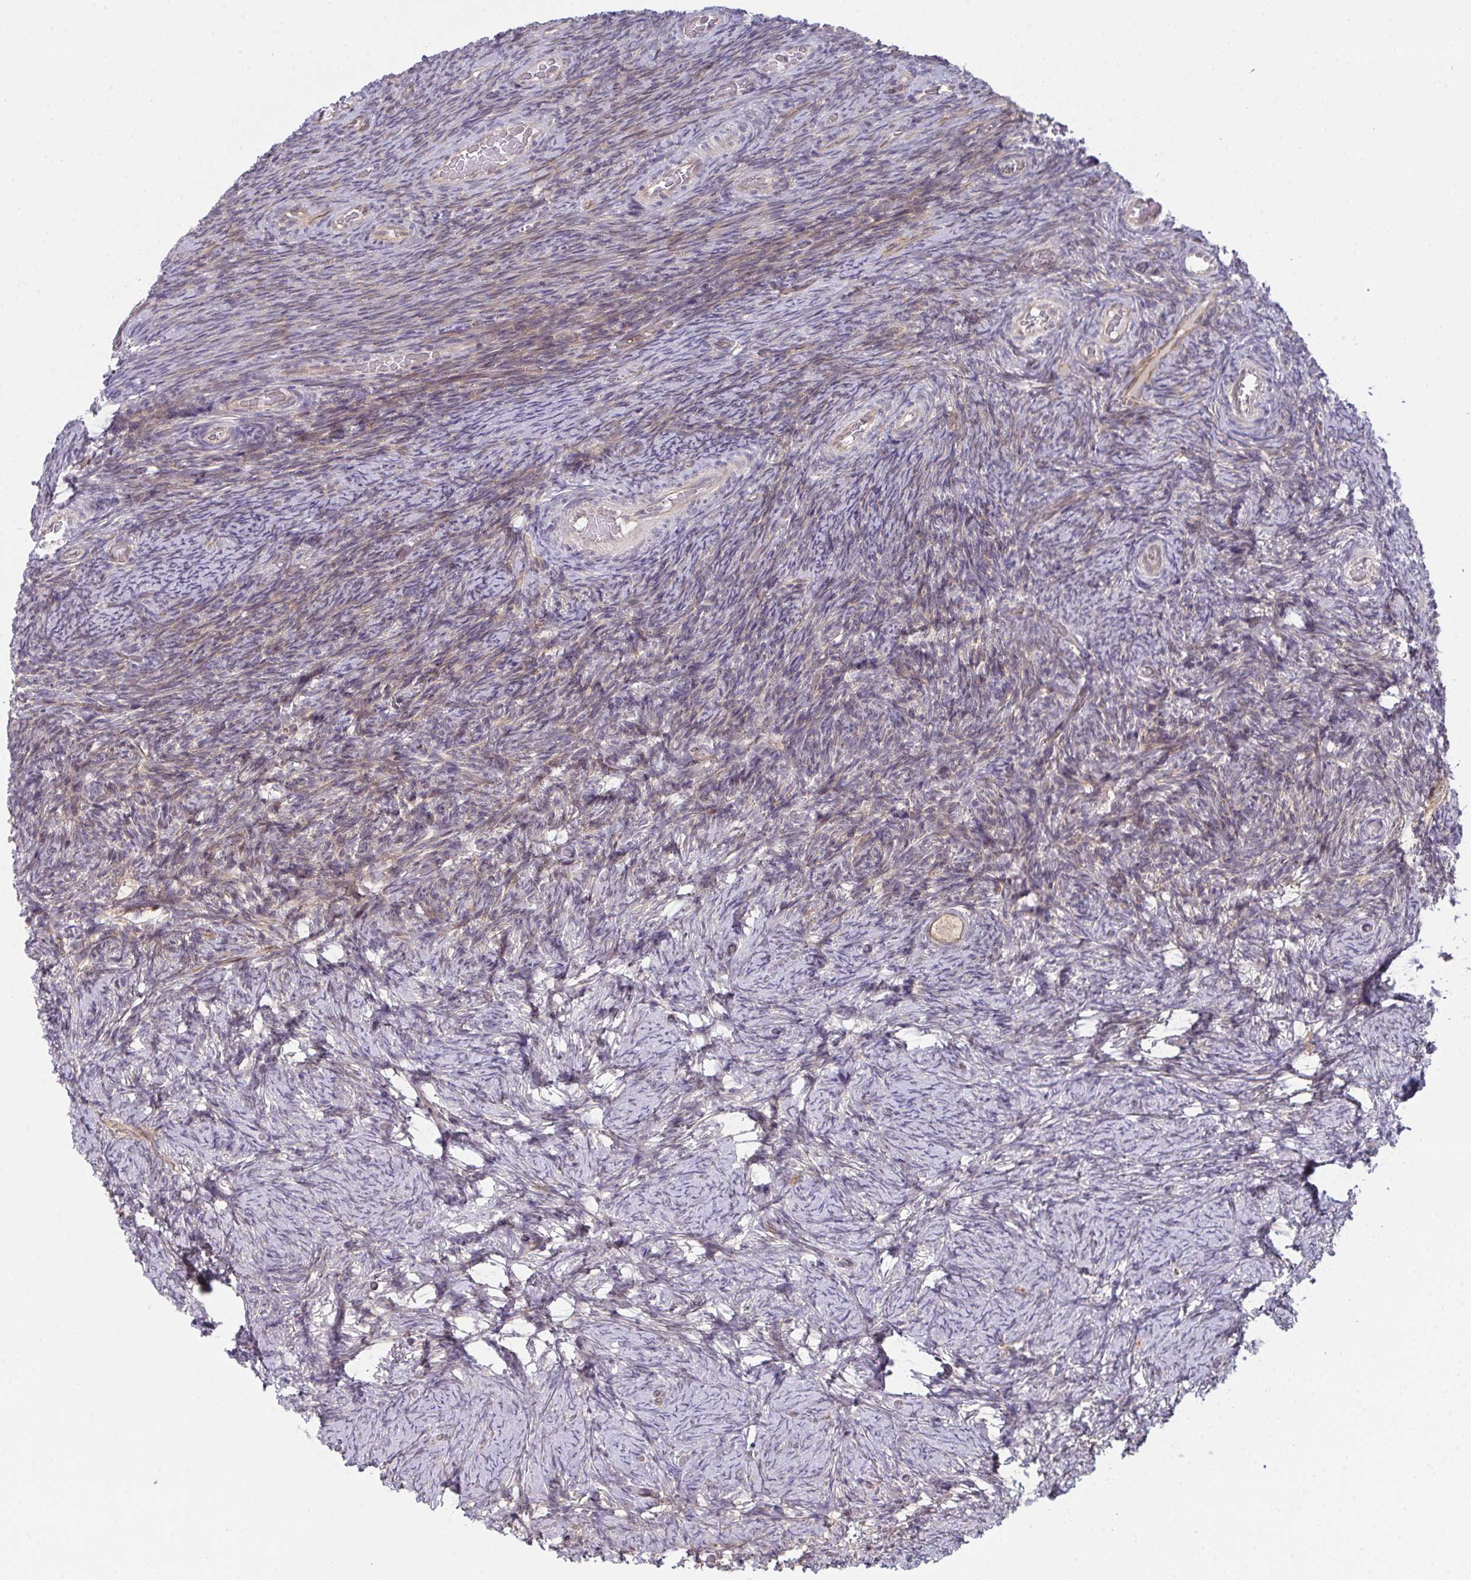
{"staining": {"intensity": "weak", "quantity": ">75%", "location": "cytoplasmic/membranous"}, "tissue": "ovary", "cell_type": "Follicle cells", "image_type": "normal", "snomed": [{"axis": "morphology", "description": "Normal tissue, NOS"}, {"axis": "topography", "description": "Ovary"}], "caption": "Immunohistochemical staining of benign human ovary exhibits weak cytoplasmic/membranous protein positivity in approximately >75% of follicle cells. (DAB (3,3'-diaminobenzidine) IHC with brightfield microscopy, high magnification).", "gene": "CASP9", "patient": {"sex": "female", "age": 34}}